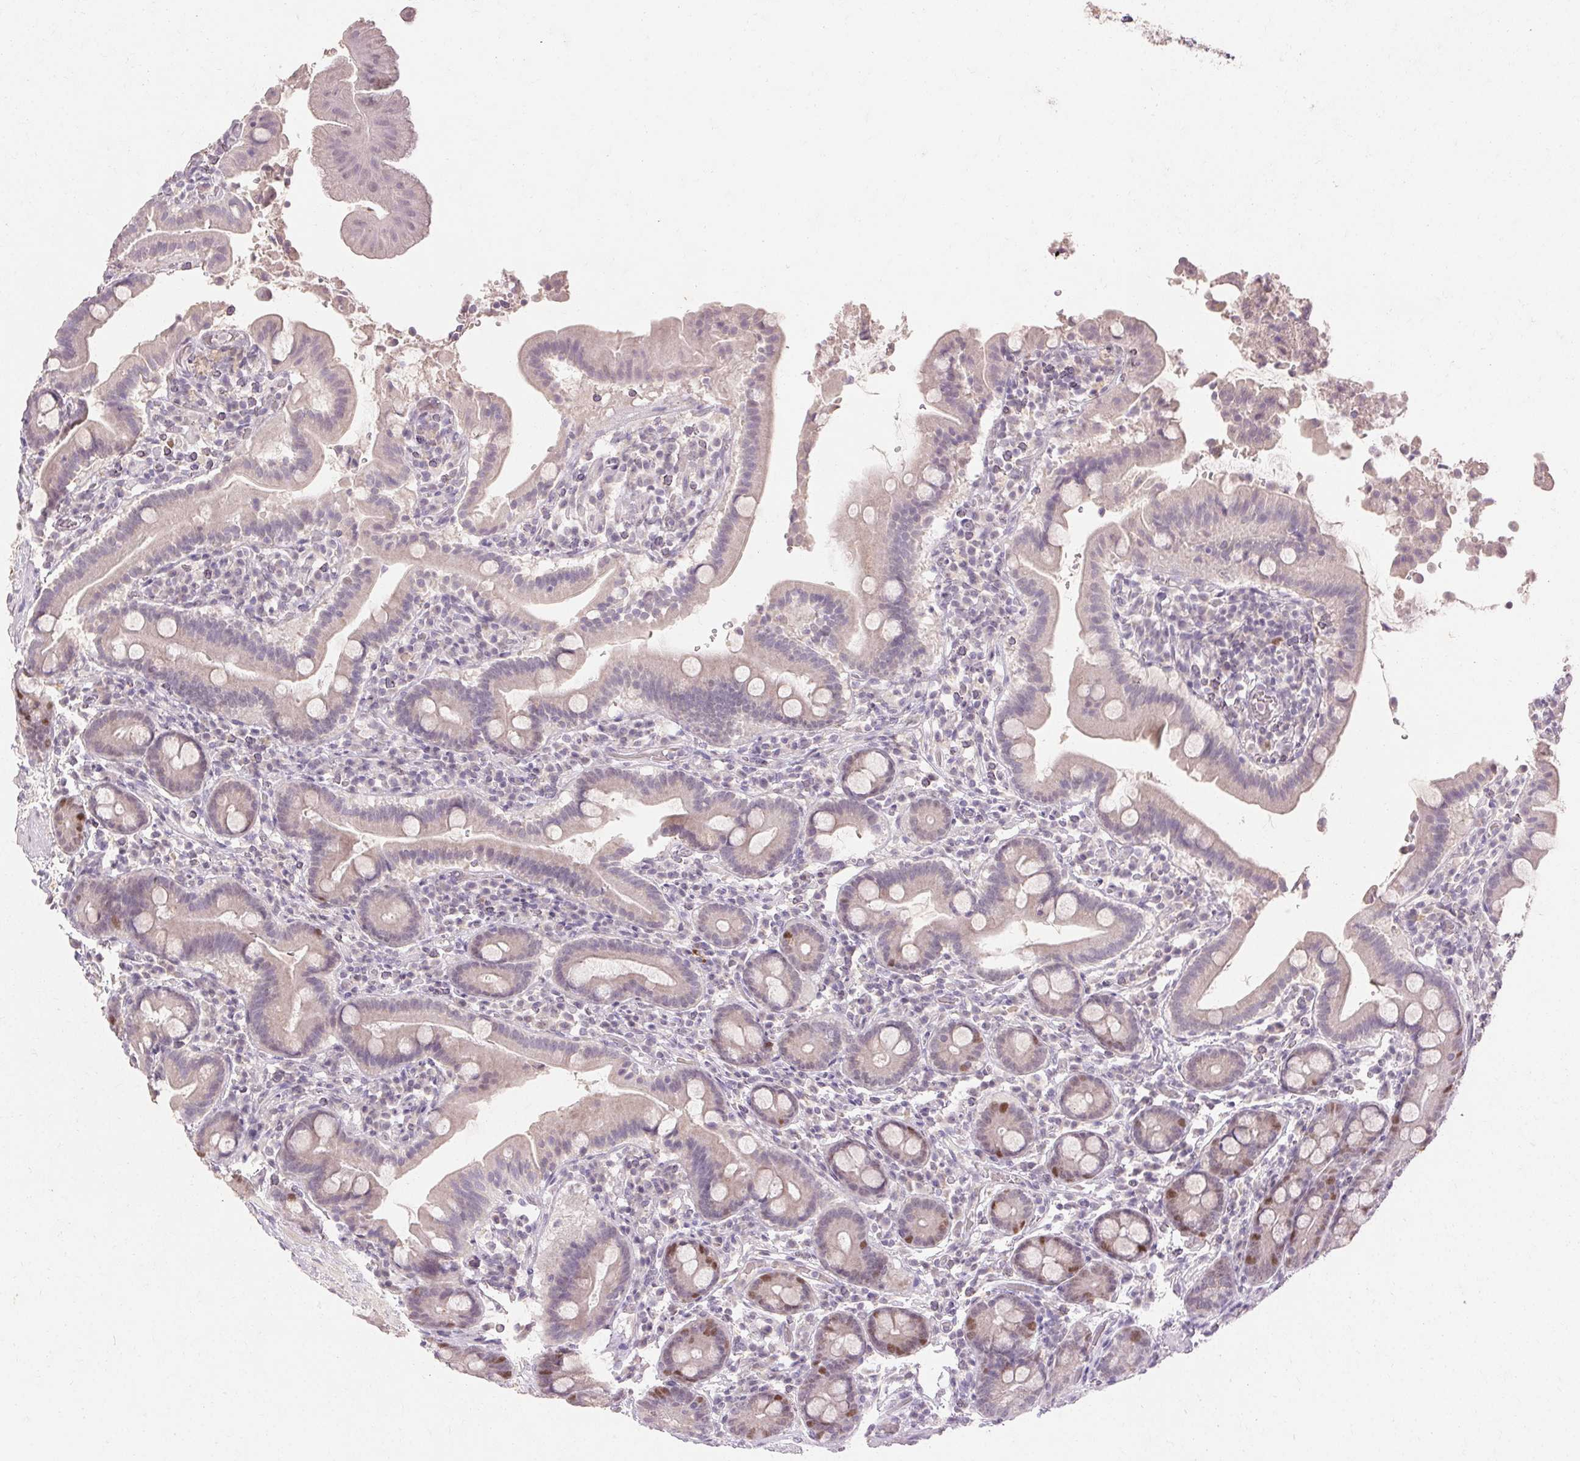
{"staining": {"intensity": "moderate", "quantity": "<25%", "location": "nuclear"}, "tissue": "small intestine", "cell_type": "Glandular cells", "image_type": "normal", "snomed": [{"axis": "morphology", "description": "Normal tissue, NOS"}, {"axis": "topography", "description": "Small intestine"}], "caption": "Moderate nuclear staining is appreciated in approximately <25% of glandular cells in unremarkable small intestine.", "gene": "SKP2", "patient": {"sex": "male", "age": 26}}